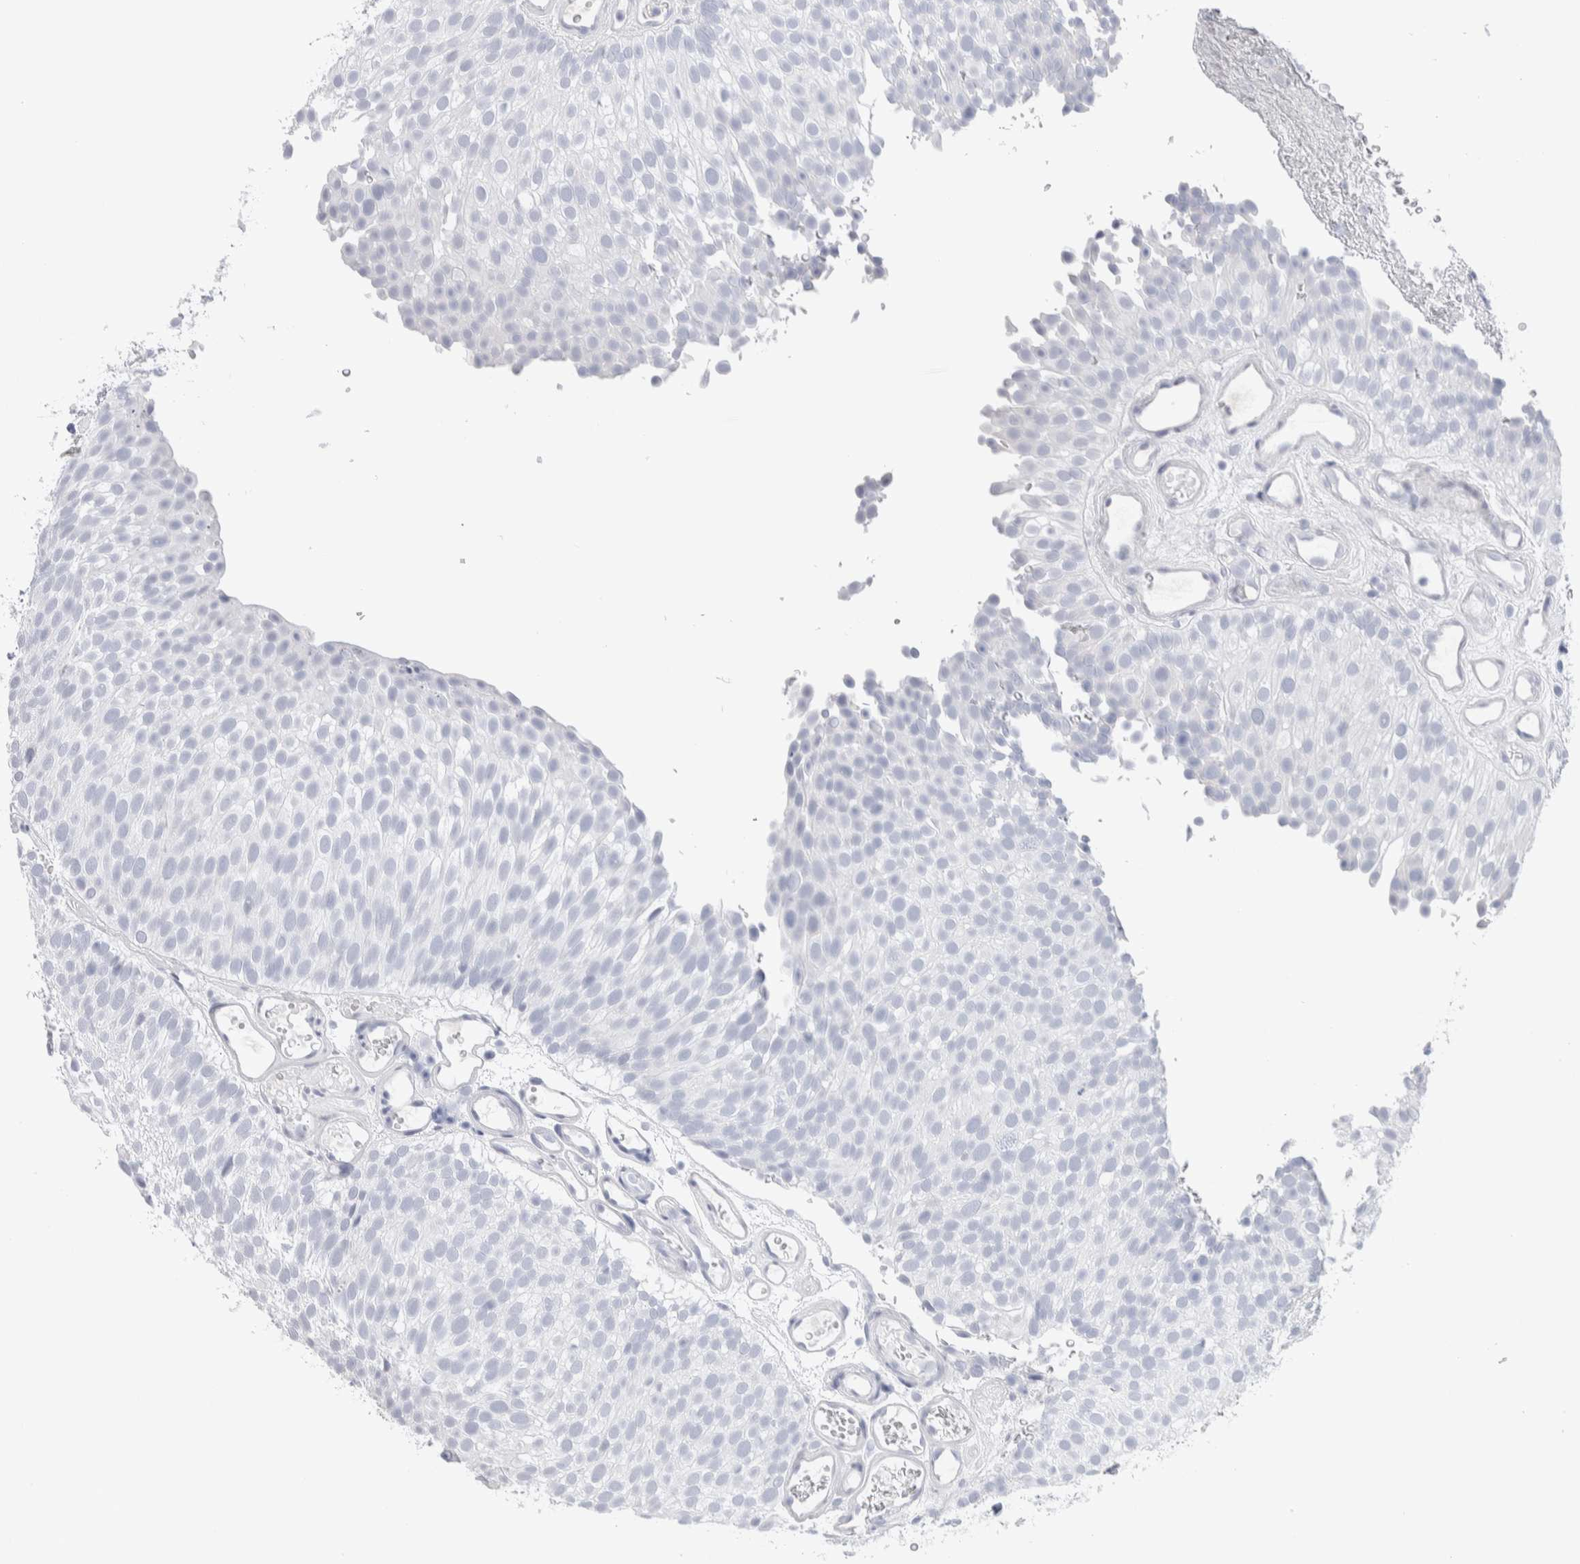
{"staining": {"intensity": "negative", "quantity": "none", "location": "none"}, "tissue": "urothelial cancer", "cell_type": "Tumor cells", "image_type": "cancer", "snomed": [{"axis": "morphology", "description": "Urothelial carcinoma, Low grade"}, {"axis": "topography", "description": "Urinary bladder"}], "caption": "Urothelial carcinoma (low-grade) stained for a protein using IHC displays no positivity tumor cells.", "gene": "GDA", "patient": {"sex": "male", "age": 78}}